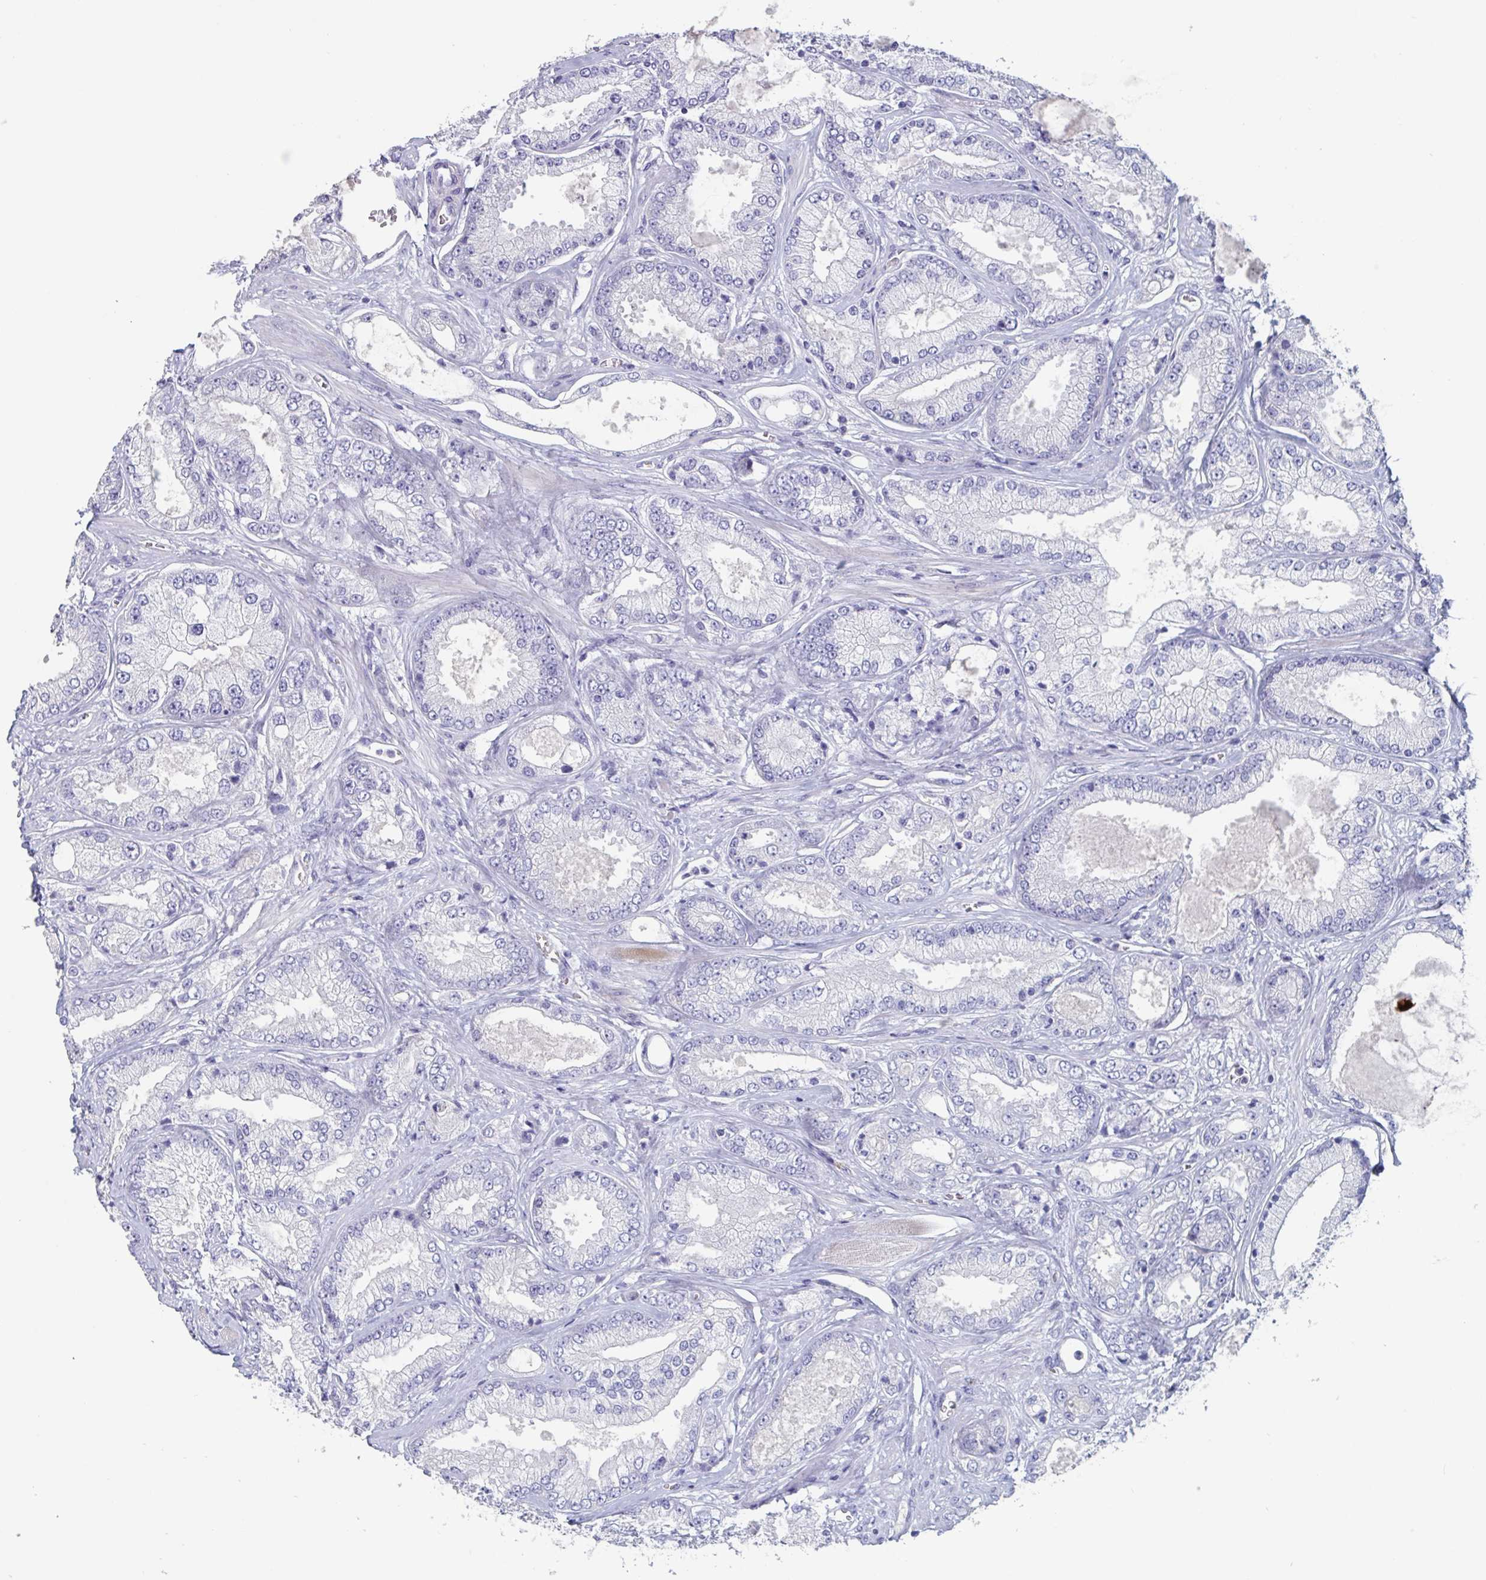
{"staining": {"intensity": "negative", "quantity": "none", "location": "none"}, "tissue": "prostate cancer", "cell_type": "Tumor cells", "image_type": "cancer", "snomed": [{"axis": "morphology", "description": "Adenocarcinoma, High grade"}, {"axis": "topography", "description": "Prostate"}], "caption": "Immunohistochemistry image of human prostate cancer (high-grade adenocarcinoma) stained for a protein (brown), which reveals no positivity in tumor cells. (Stains: DAB (3,3'-diaminobenzidine) IHC with hematoxylin counter stain, Microscopy: brightfield microscopy at high magnification).", "gene": "ABHD16A", "patient": {"sex": "male", "age": 67}}